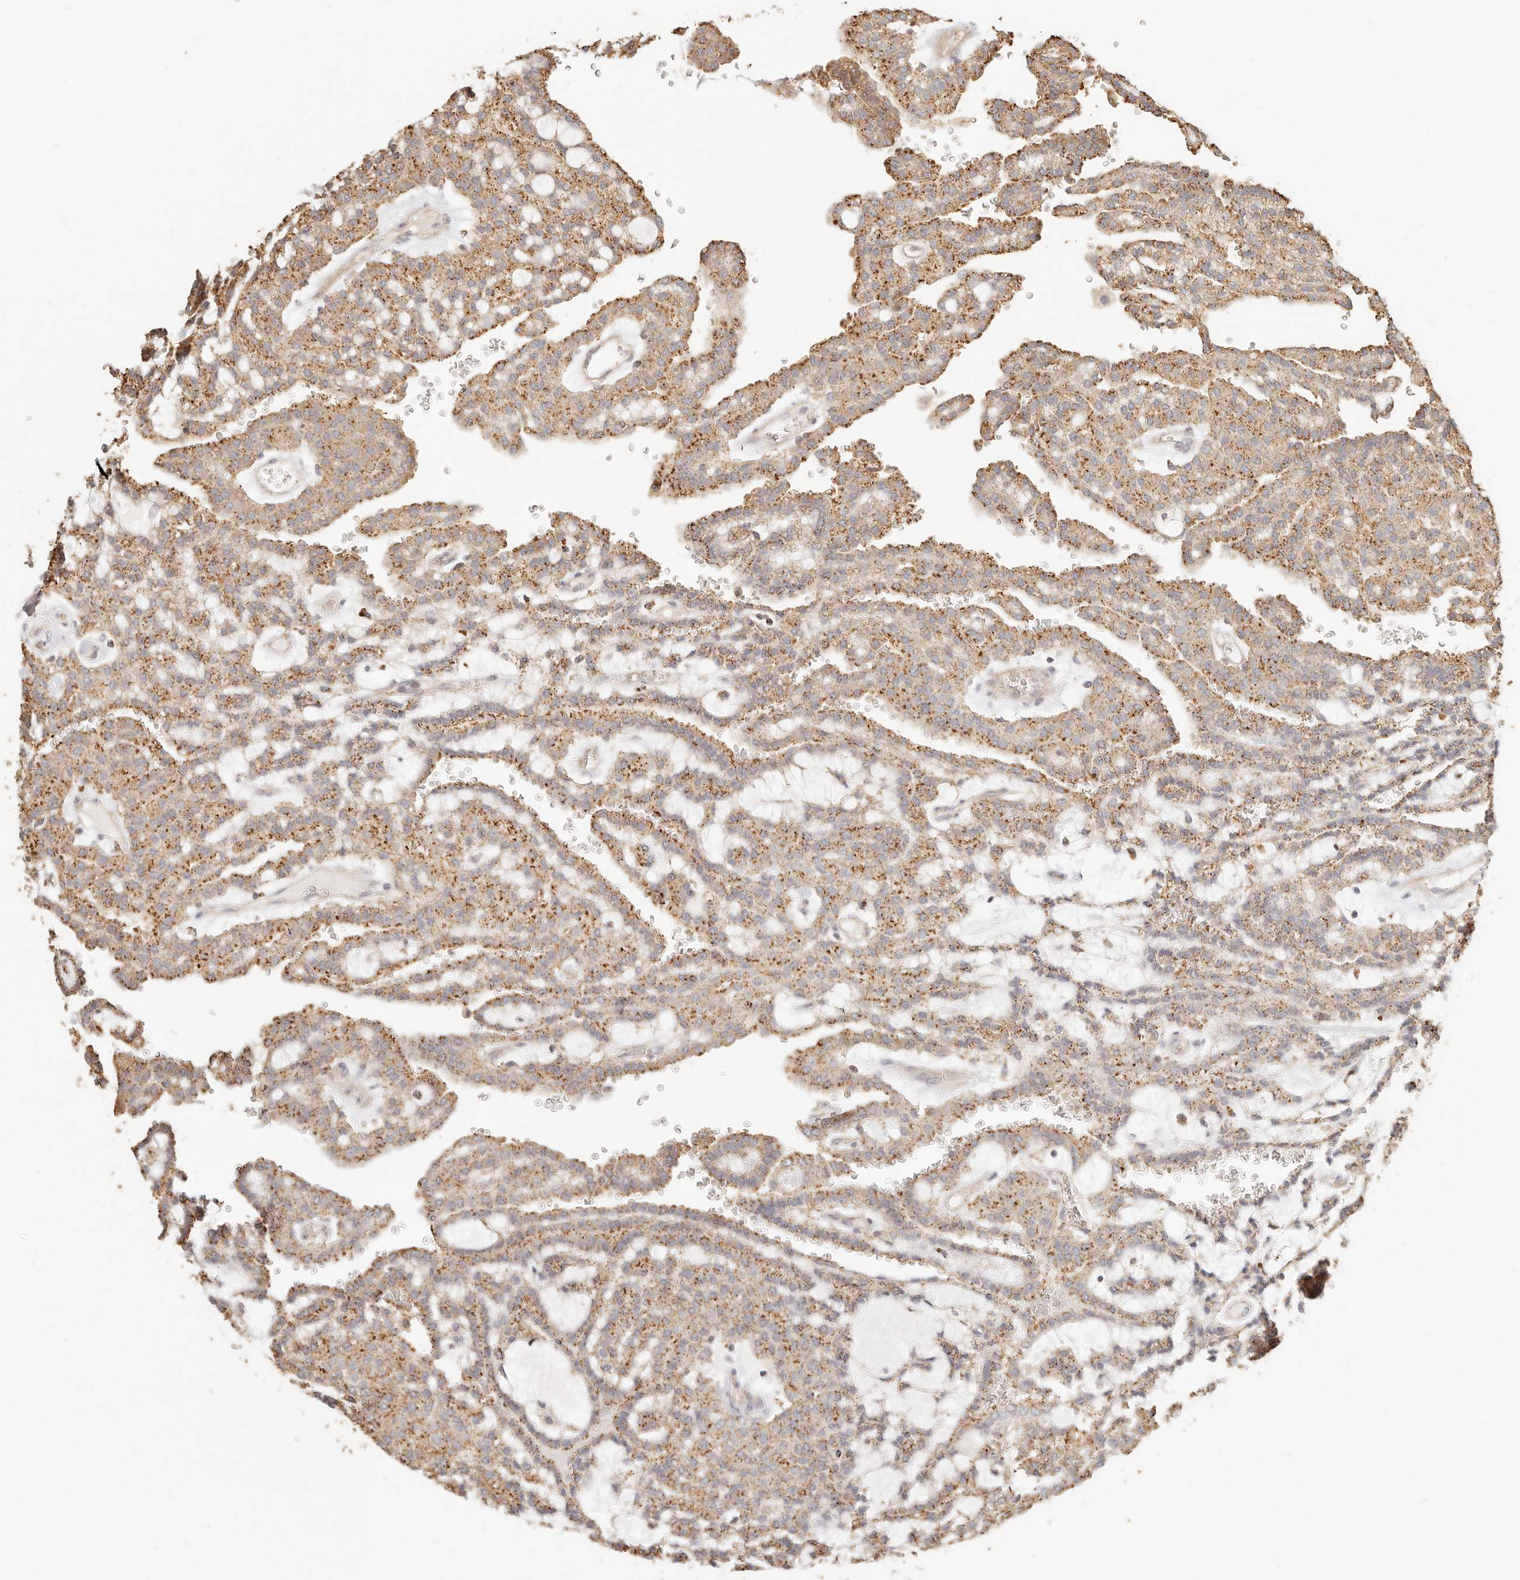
{"staining": {"intensity": "moderate", "quantity": ">75%", "location": "cytoplasmic/membranous"}, "tissue": "renal cancer", "cell_type": "Tumor cells", "image_type": "cancer", "snomed": [{"axis": "morphology", "description": "Adenocarcinoma, NOS"}, {"axis": "topography", "description": "Kidney"}], "caption": "Adenocarcinoma (renal) stained with DAB (3,3'-diaminobenzidine) immunohistochemistry reveals medium levels of moderate cytoplasmic/membranous positivity in about >75% of tumor cells.", "gene": "CNMD", "patient": {"sex": "male", "age": 63}}